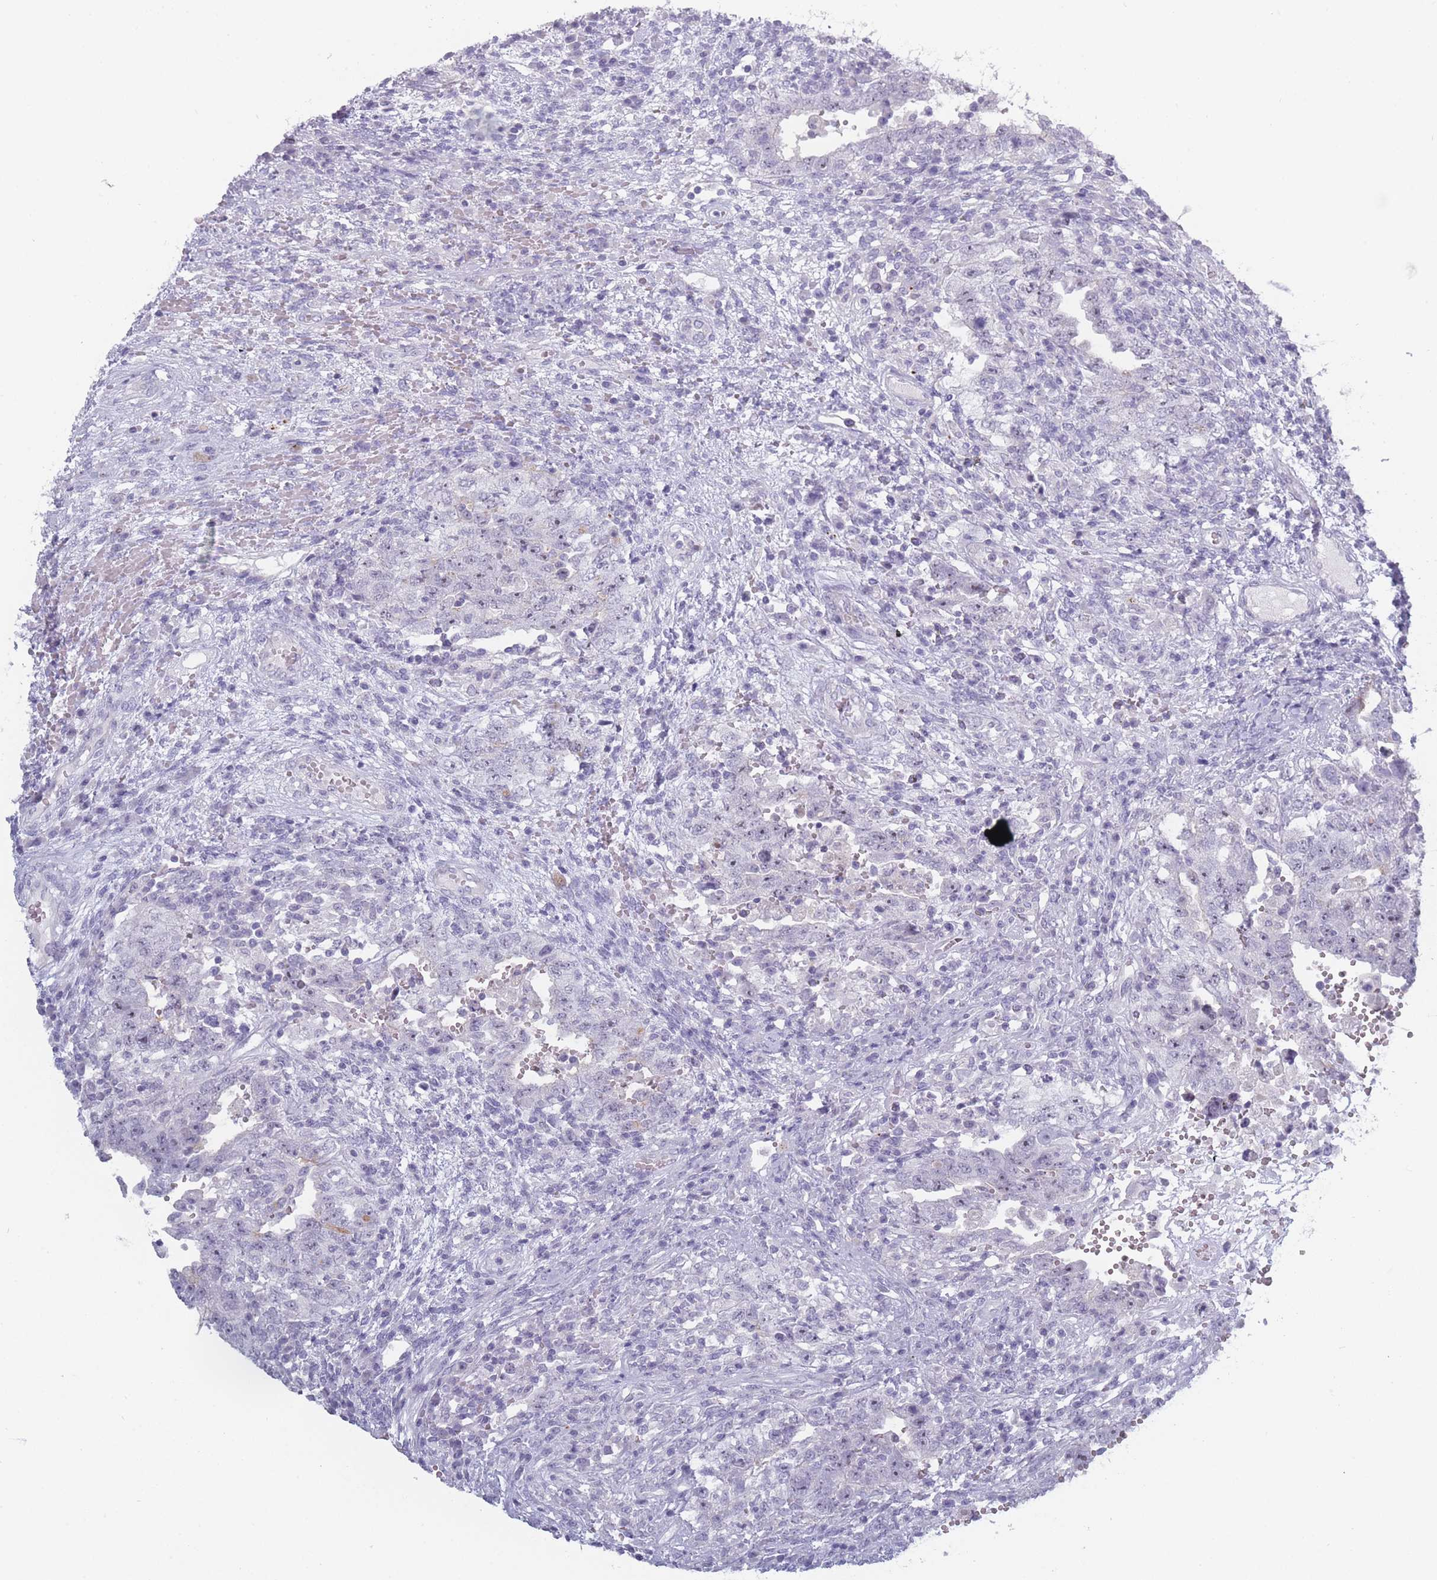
{"staining": {"intensity": "negative", "quantity": "none", "location": "none"}, "tissue": "testis cancer", "cell_type": "Tumor cells", "image_type": "cancer", "snomed": [{"axis": "morphology", "description": "Carcinoma, Embryonal, NOS"}, {"axis": "topography", "description": "Testis"}], "caption": "IHC photomicrograph of testis embryonal carcinoma stained for a protein (brown), which reveals no staining in tumor cells.", "gene": "ROS1", "patient": {"sex": "male", "age": 26}}